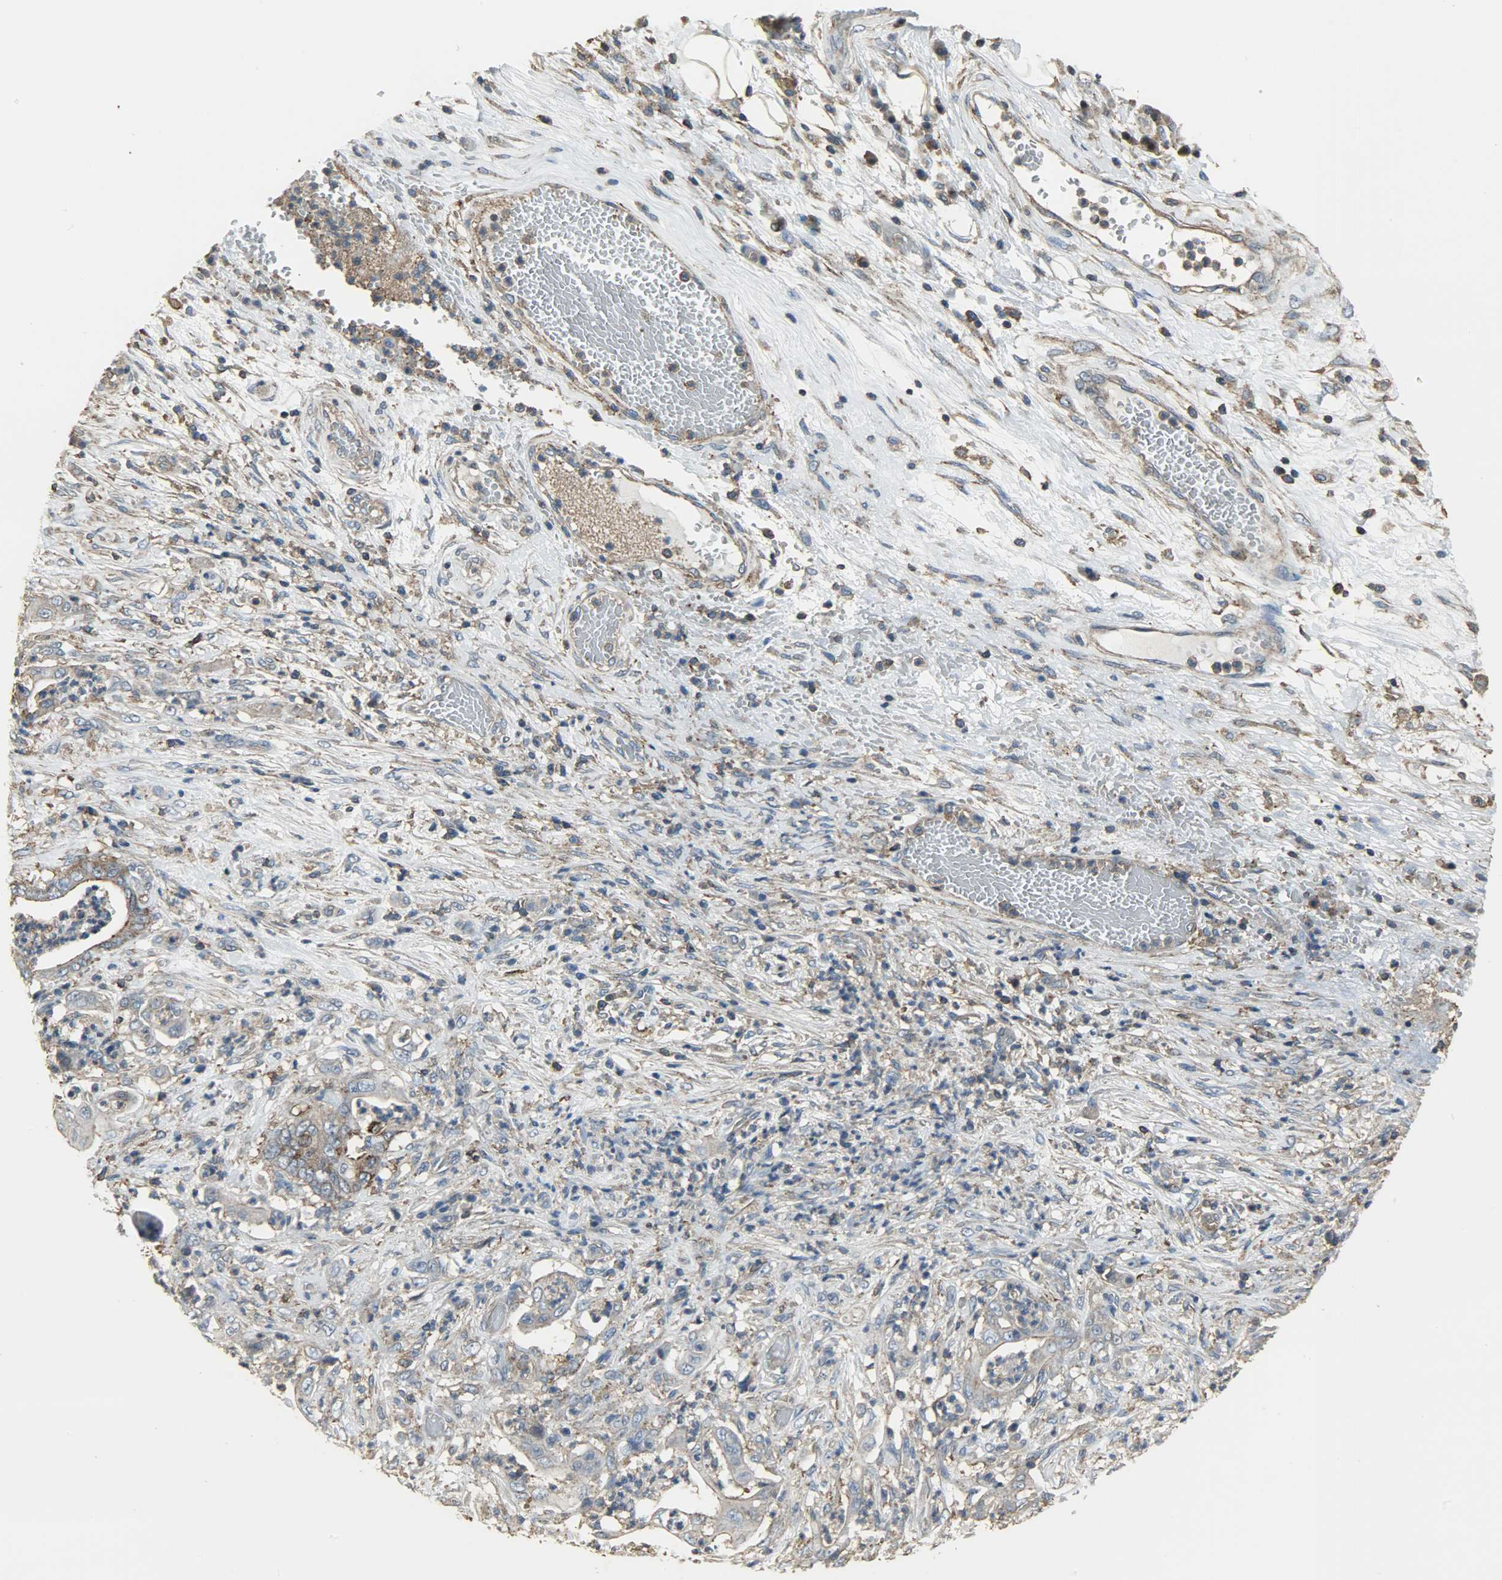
{"staining": {"intensity": "moderate", "quantity": ">75%", "location": "cytoplasmic/membranous"}, "tissue": "stomach cancer", "cell_type": "Tumor cells", "image_type": "cancer", "snomed": [{"axis": "morphology", "description": "Adenocarcinoma, NOS"}, {"axis": "topography", "description": "Stomach"}], "caption": "Immunohistochemistry (IHC) photomicrograph of neoplastic tissue: stomach adenocarcinoma stained using IHC reveals medium levels of moderate protein expression localized specifically in the cytoplasmic/membranous of tumor cells, appearing as a cytoplasmic/membranous brown color.", "gene": "DNAJA4", "patient": {"sex": "female", "age": 73}}